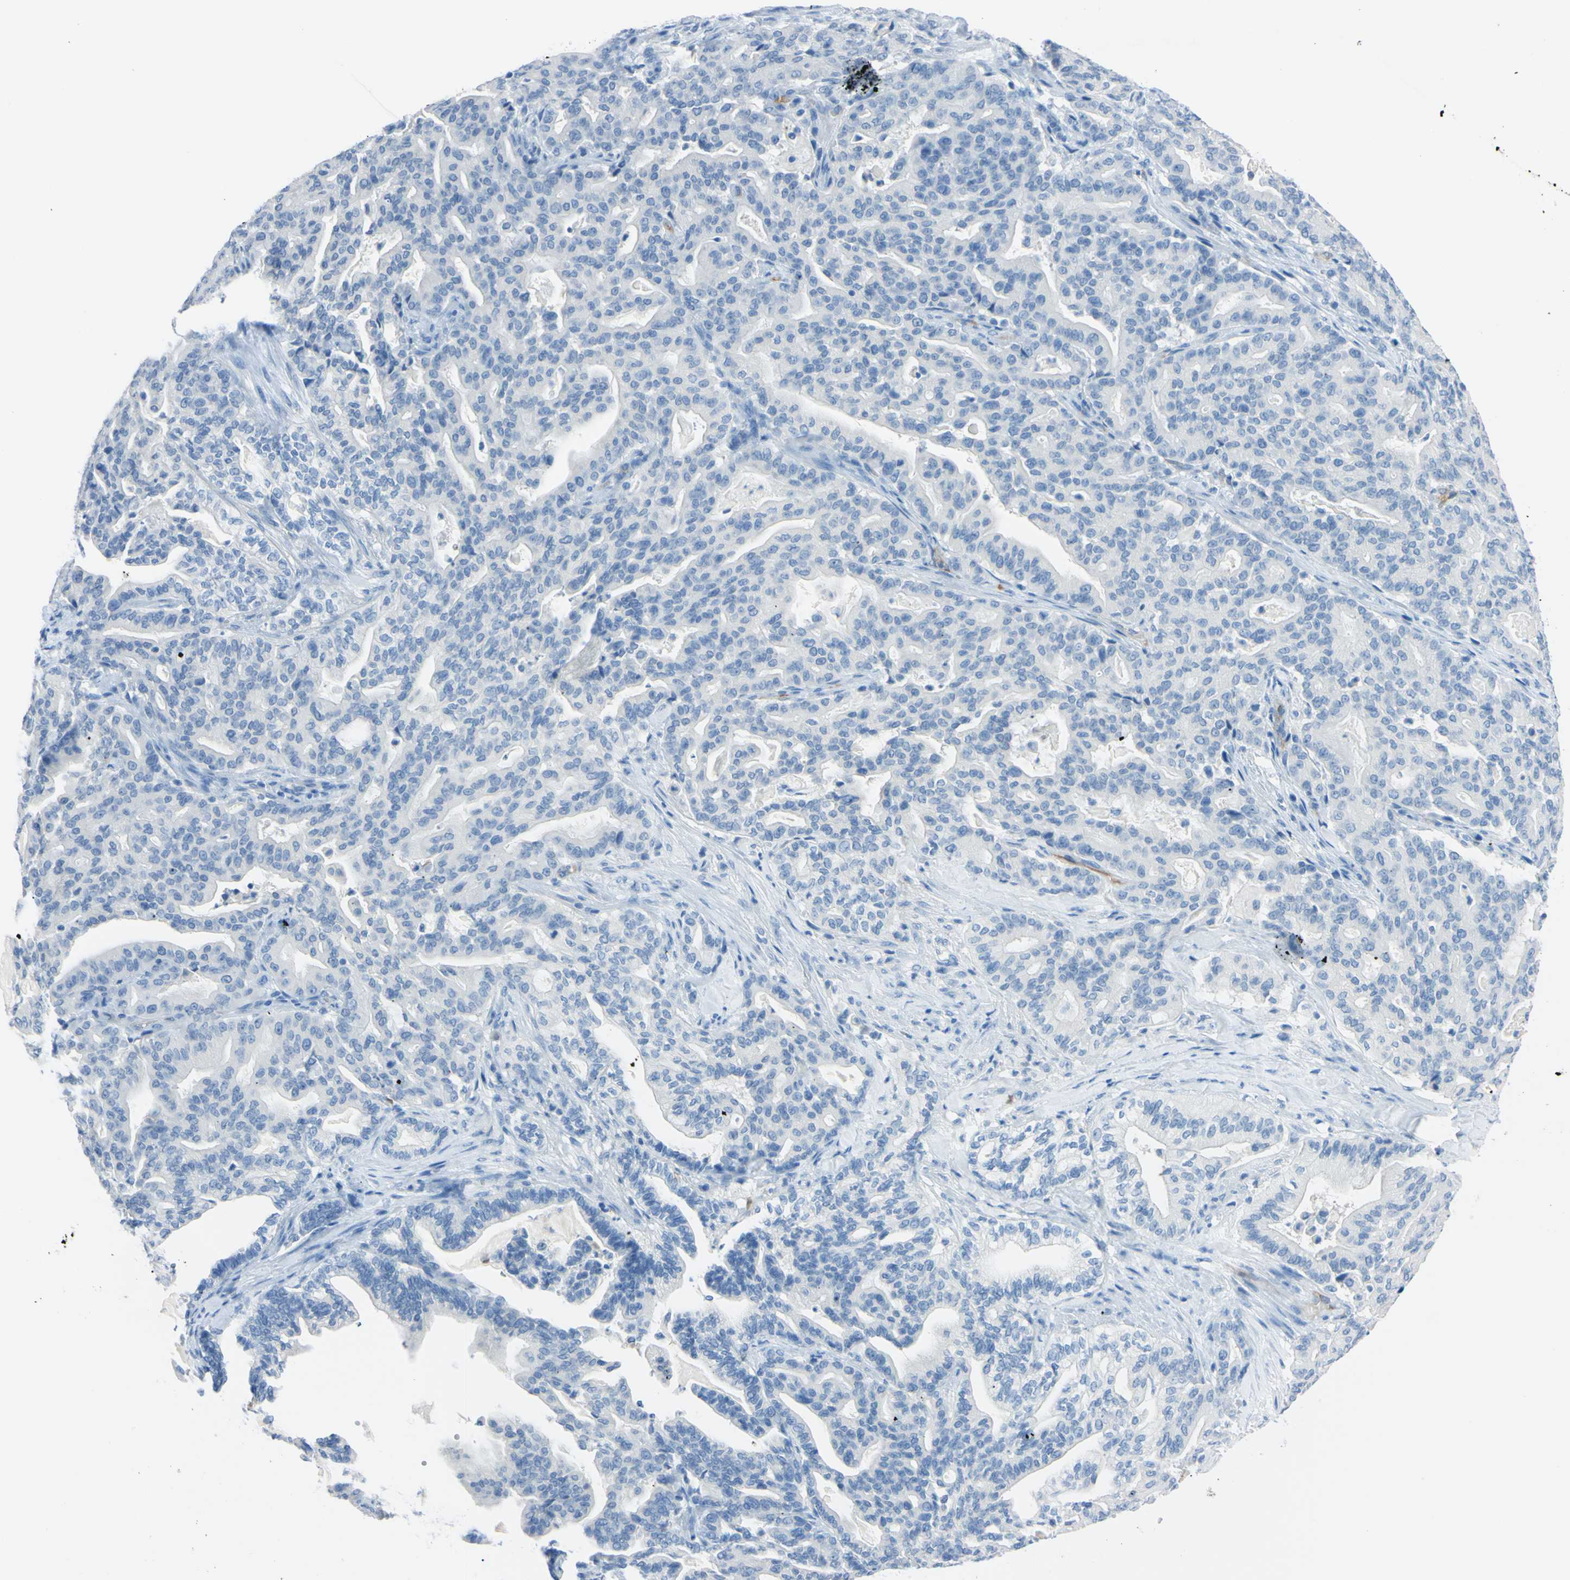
{"staining": {"intensity": "negative", "quantity": "none", "location": "none"}, "tissue": "pancreatic cancer", "cell_type": "Tumor cells", "image_type": "cancer", "snomed": [{"axis": "morphology", "description": "Adenocarcinoma, NOS"}, {"axis": "topography", "description": "Pancreas"}], "caption": "Immunohistochemistry of human pancreatic adenocarcinoma exhibits no positivity in tumor cells.", "gene": "FOLH1", "patient": {"sex": "male", "age": 63}}